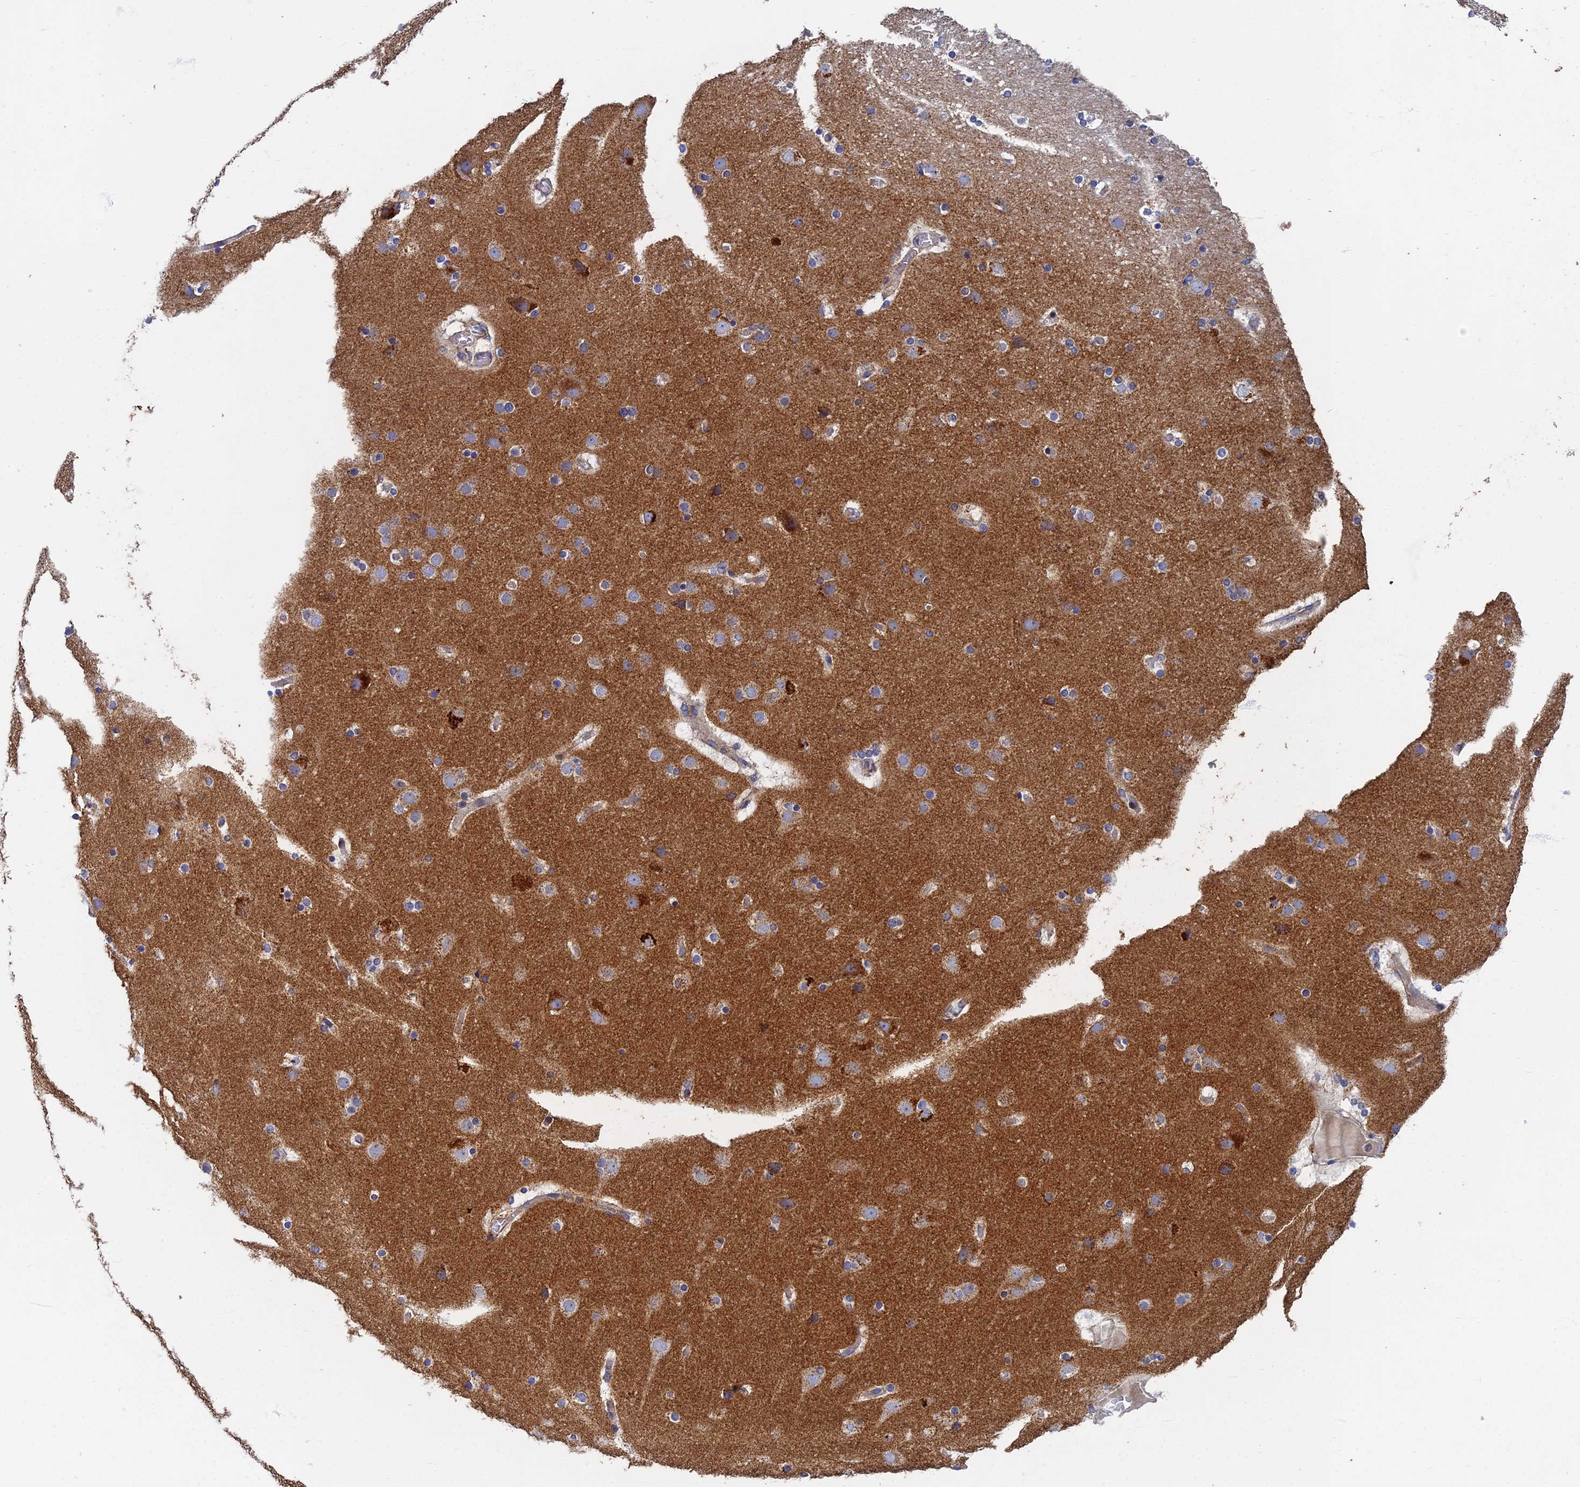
{"staining": {"intensity": "negative", "quantity": "none", "location": "none"}, "tissue": "cerebral cortex", "cell_type": "Endothelial cells", "image_type": "normal", "snomed": [{"axis": "morphology", "description": "Normal tissue, NOS"}, {"axis": "topography", "description": "Cerebral cortex"}], "caption": "DAB (3,3'-diaminobenzidine) immunohistochemical staining of unremarkable human cerebral cortex reveals no significant expression in endothelial cells.", "gene": "RNASEK", "patient": {"sex": "male", "age": 57}}